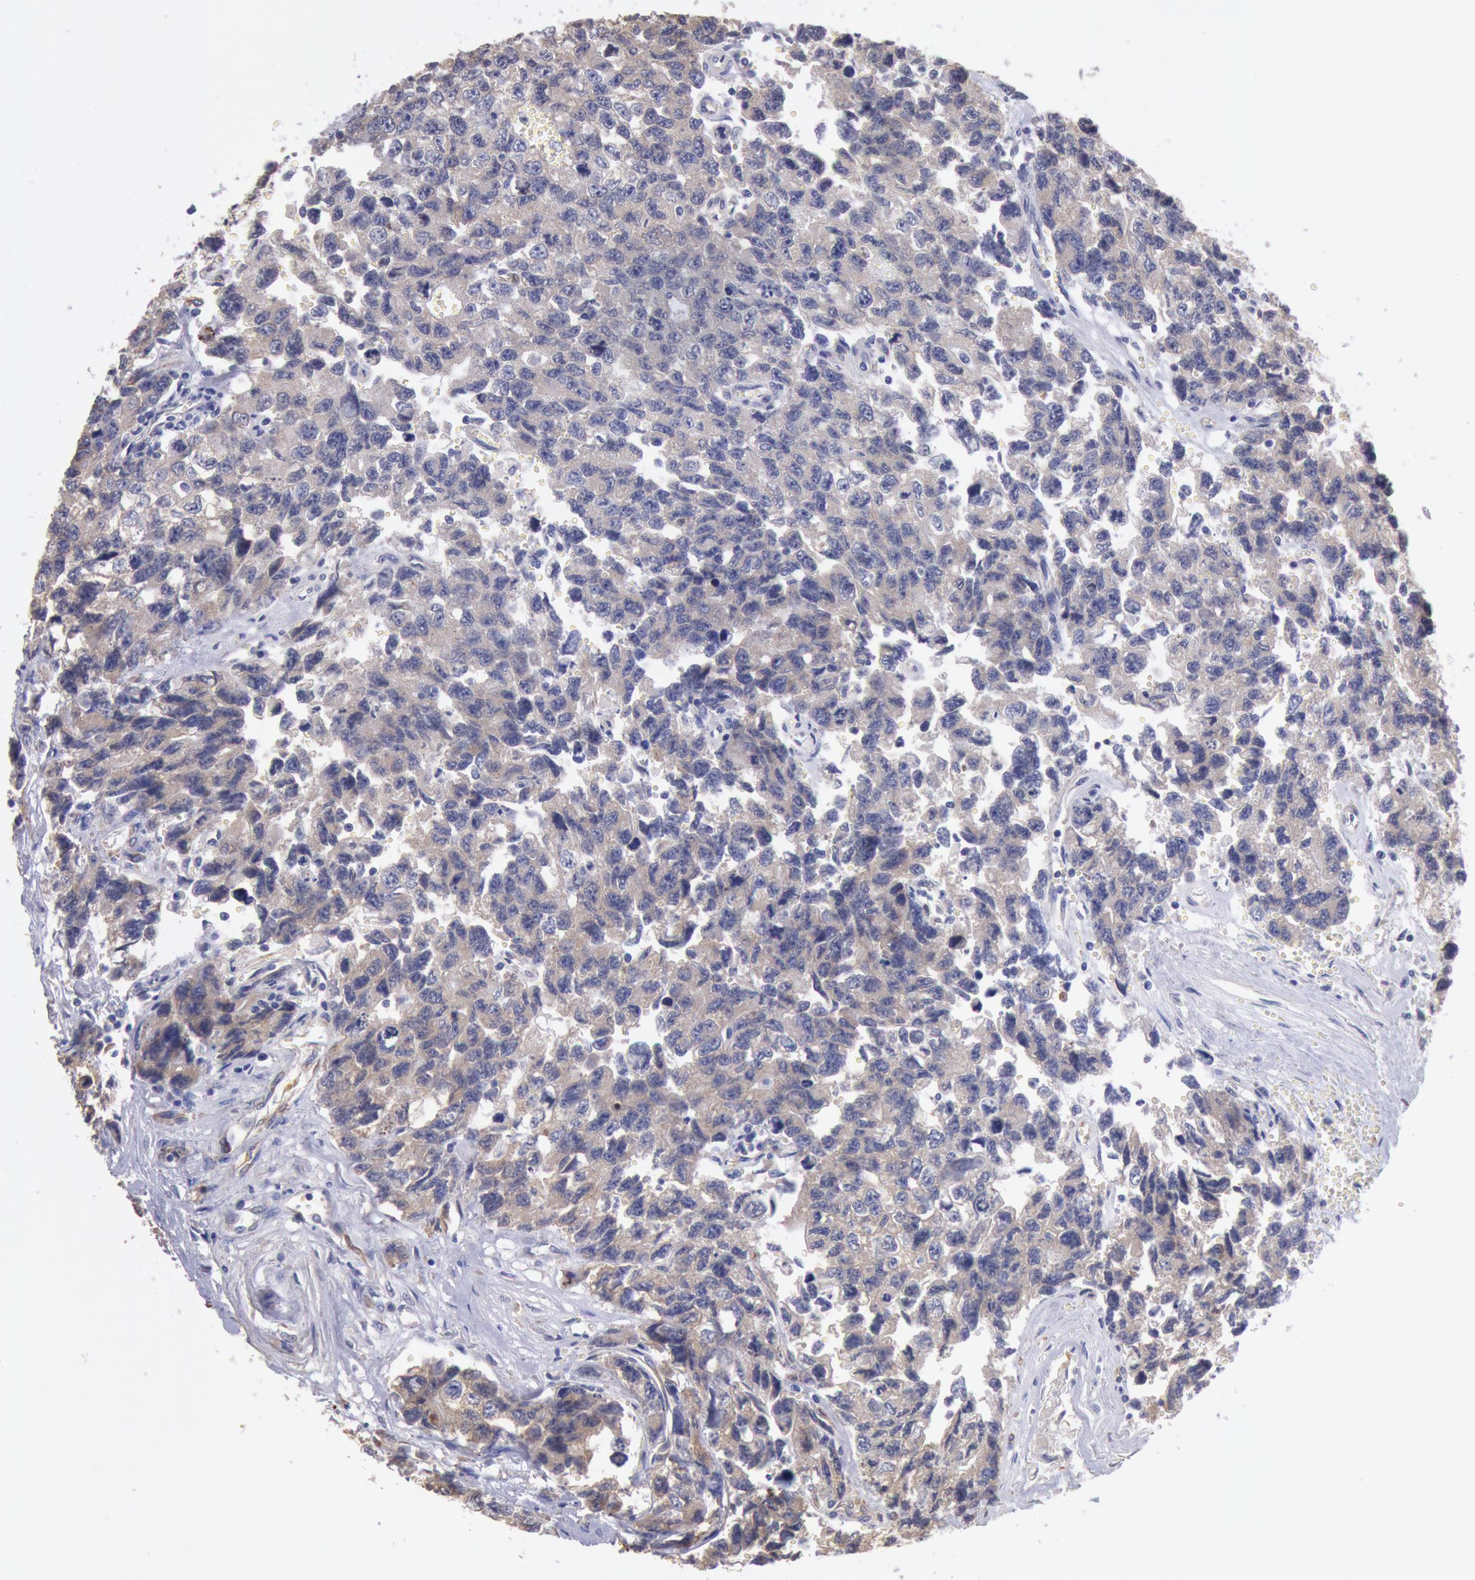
{"staining": {"intensity": "weak", "quantity": ">75%", "location": "cytoplasmic/membranous"}, "tissue": "testis cancer", "cell_type": "Tumor cells", "image_type": "cancer", "snomed": [{"axis": "morphology", "description": "Carcinoma, Embryonal, NOS"}, {"axis": "topography", "description": "Testis"}], "caption": "Immunohistochemistry (IHC) of human testis cancer (embryonal carcinoma) exhibits low levels of weak cytoplasmic/membranous expression in about >75% of tumor cells.", "gene": "DRG1", "patient": {"sex": "male", "age": 31}}